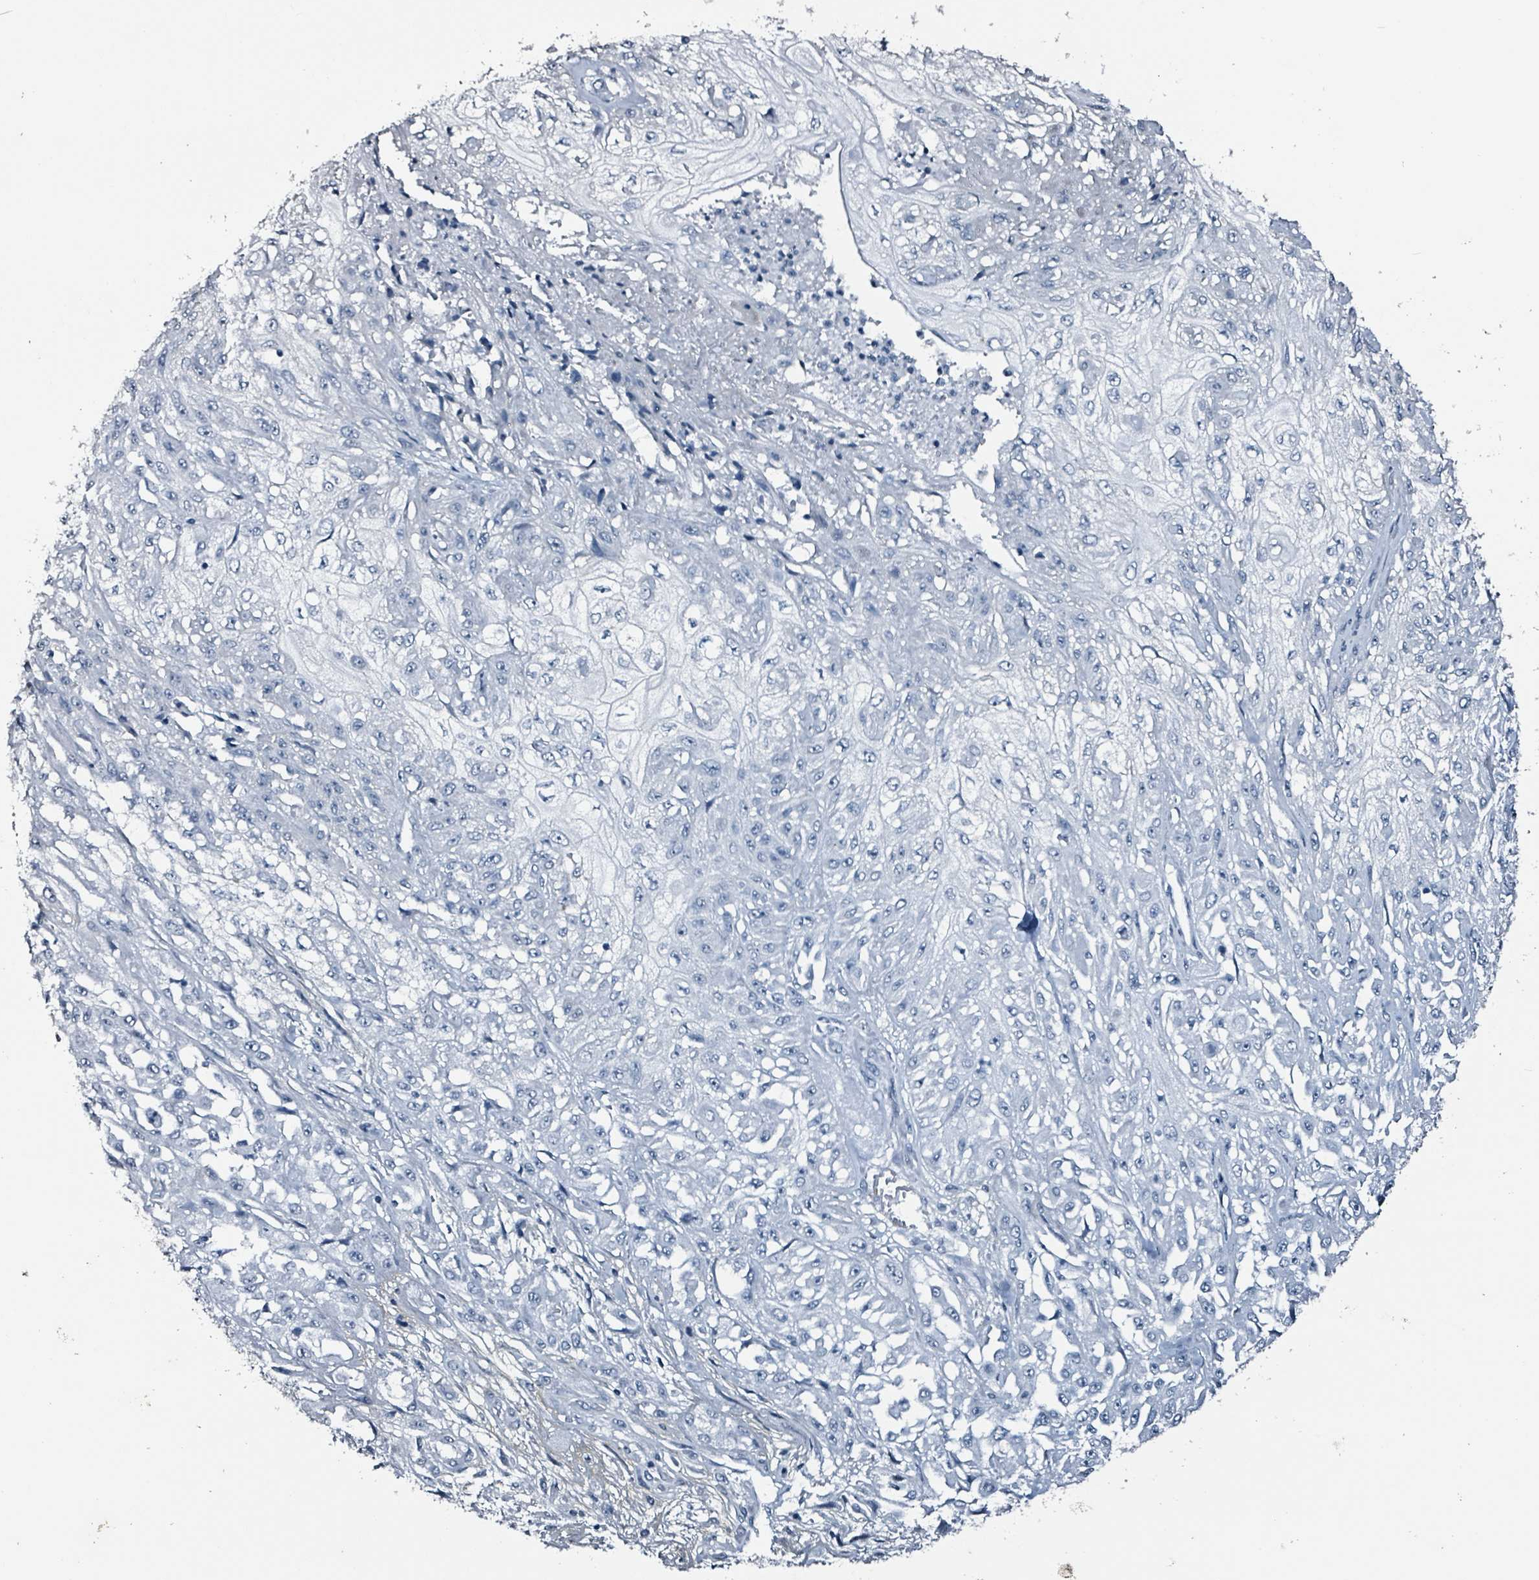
{"staining": {"intensity": "negative", "quantity": "none", "location": "none"}, "tissue": "skin cancer", "cell_type": "Tumor cells", "image_type": "cancer", "snomed": [{"axis": "morphology", "description": "Squamous cell carcinoma, NOS"}, {"axis": "morphology", "description": "Squamous cell carcinoma, metastatic, NOS"}, {"axis": "topography", "description": "Skin"}, {"axis": "topography", "description": "Lymph node"}], "caption": "Tumor cells are negative for protein expression in human skin metastatic squamous cell carcinoma. (Brightfield microscopy of DAB (3,3'-diaminobenzidine) immunohistochemistry at high magnification).", "gene": "CA9", "patient": {"sex": "male", "age": 75}}